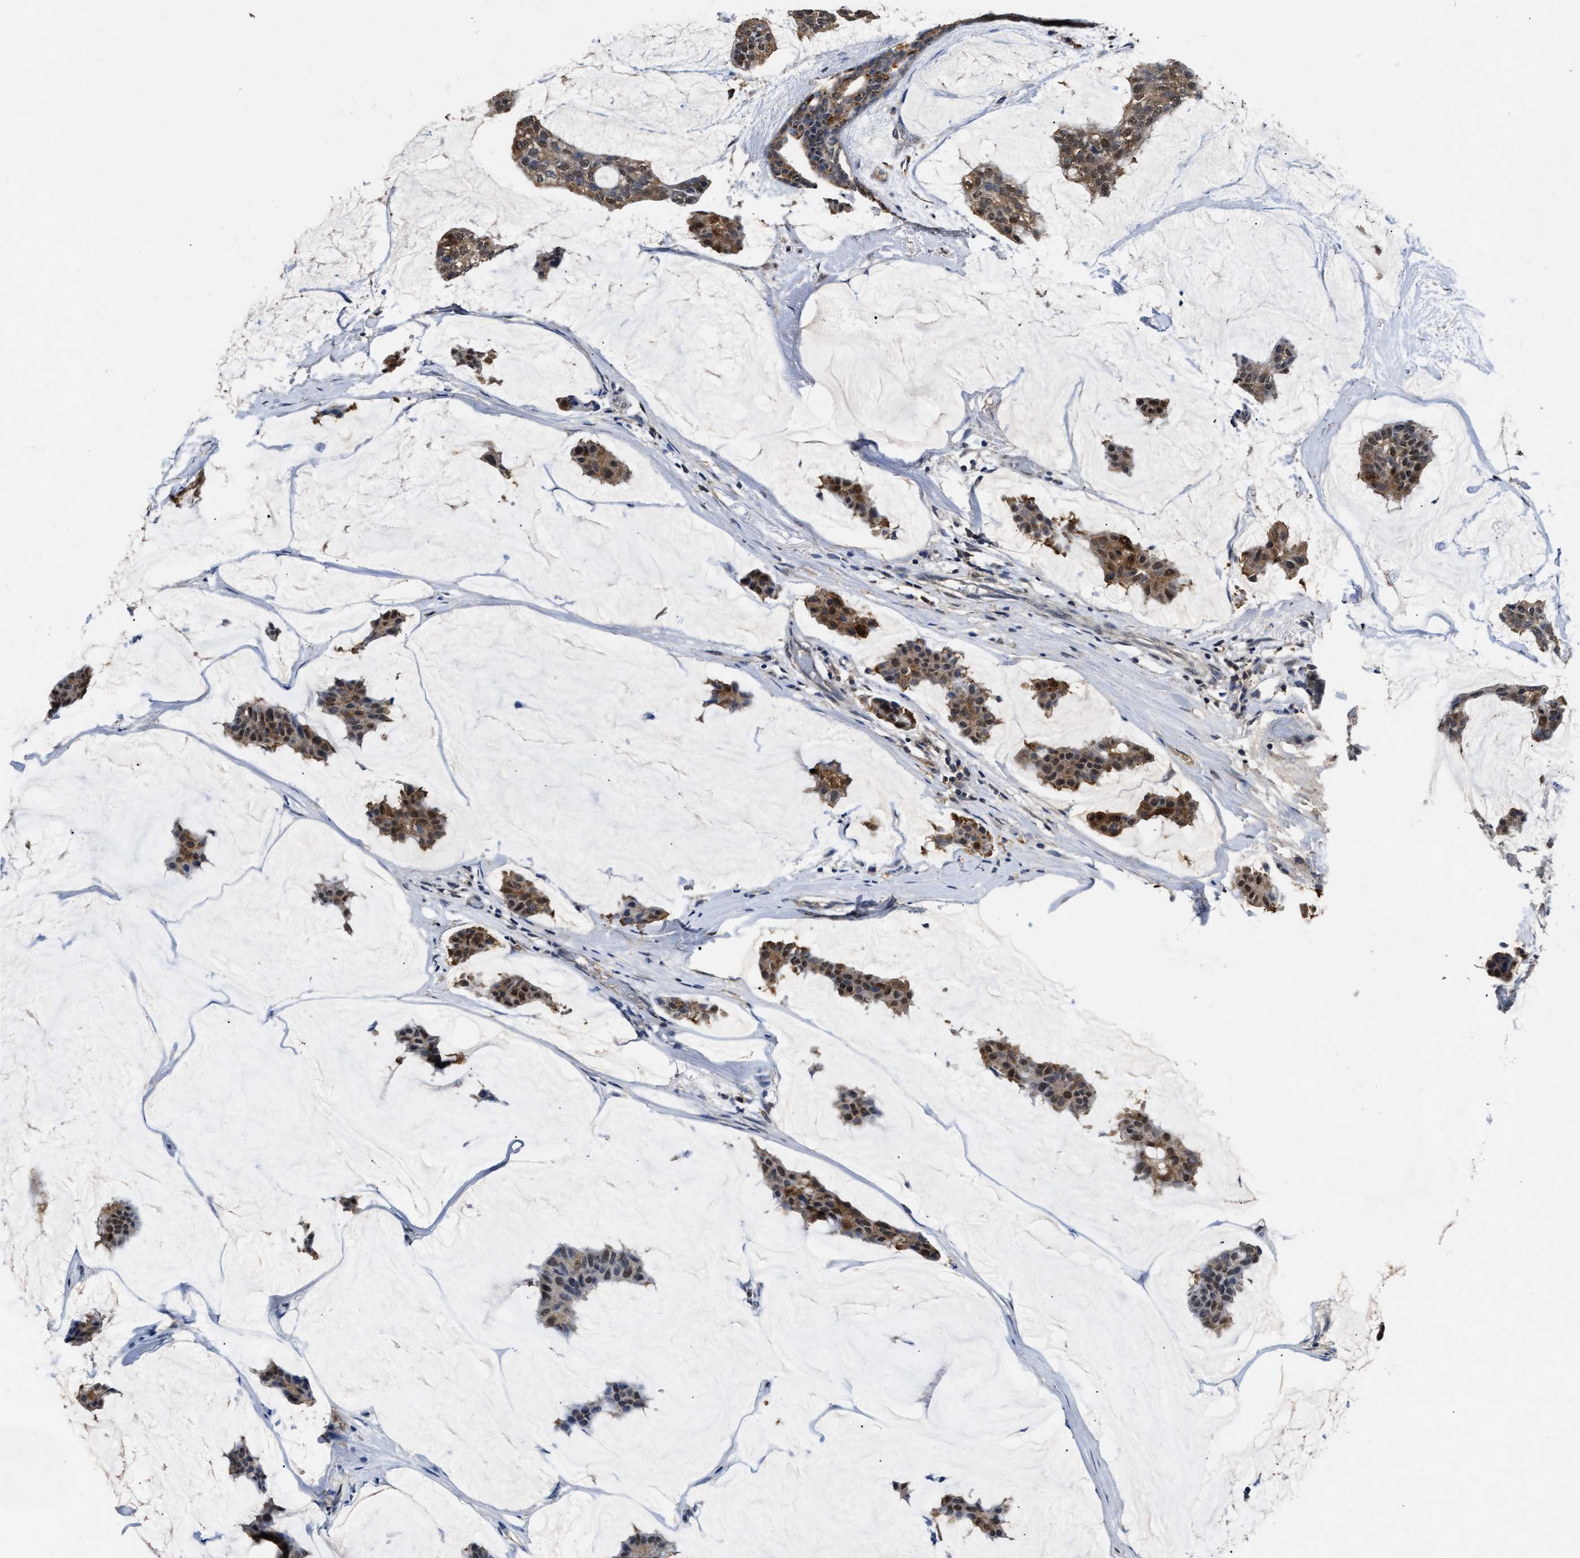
{"staining": {"intensity": "moderate", "quantity": ">75%", "location": "cytoplasmic/membranous,nuclear"}, "tissue": "breast cancer", "cell_type": "Tumor cells", "image_type": "cancer", "snomed": [{"axis": "morphology", "description": "Duct carcinoma"}, {"axis": "topography", "description": "Breast"}], "caption": "Moderate cytoplasmic/membranous and nuclear protein expression is present in about >75% of tumor cells in breast cancer (infiltrating ductal carcinoma).", "gene": "ACAT2", "patient": {"sex": "female", "age": 93}}